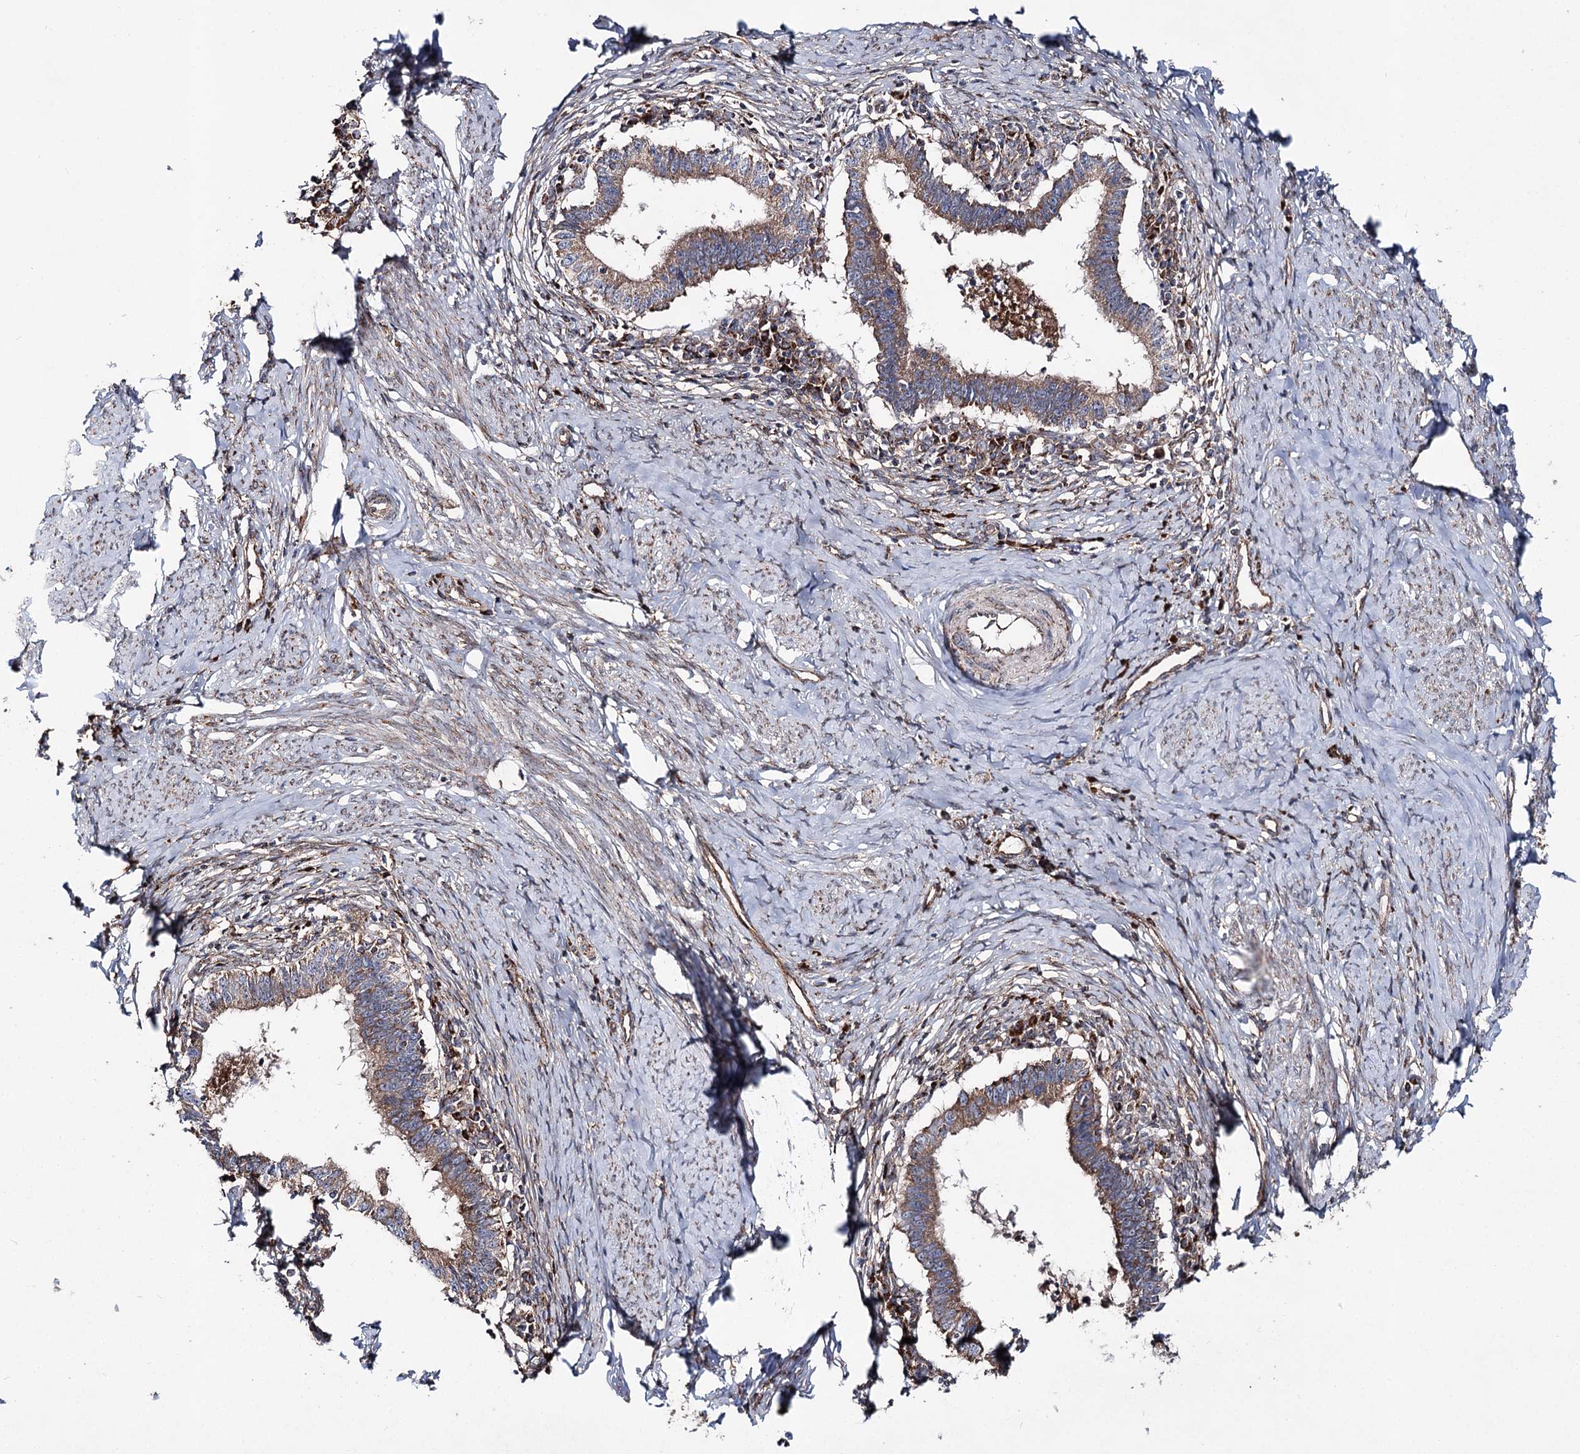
{"staining": {"intensity": "moderate", "quantity": ">75%", "location": "cytoplasmic/membranous"}, "tissue": "cervical cancer", "cell_type": "Tumor cells", "image_type": "cancer", "snomed": [{"axis": "morphology", "description": "Adenocarcinoma, NOS"}, {"axis": "topography", "description": "Cervix"}], "caption": "This histopathology image exhibits immunohistochemistry (IHC) staining of human cervical cancer (adenocarcinoma), with medium moderate cytoplasmic/membranous positivity in about >75% of tumor cells.", "gene": "MSANTD2", "patient": {"sex": "female", "age": 36}}